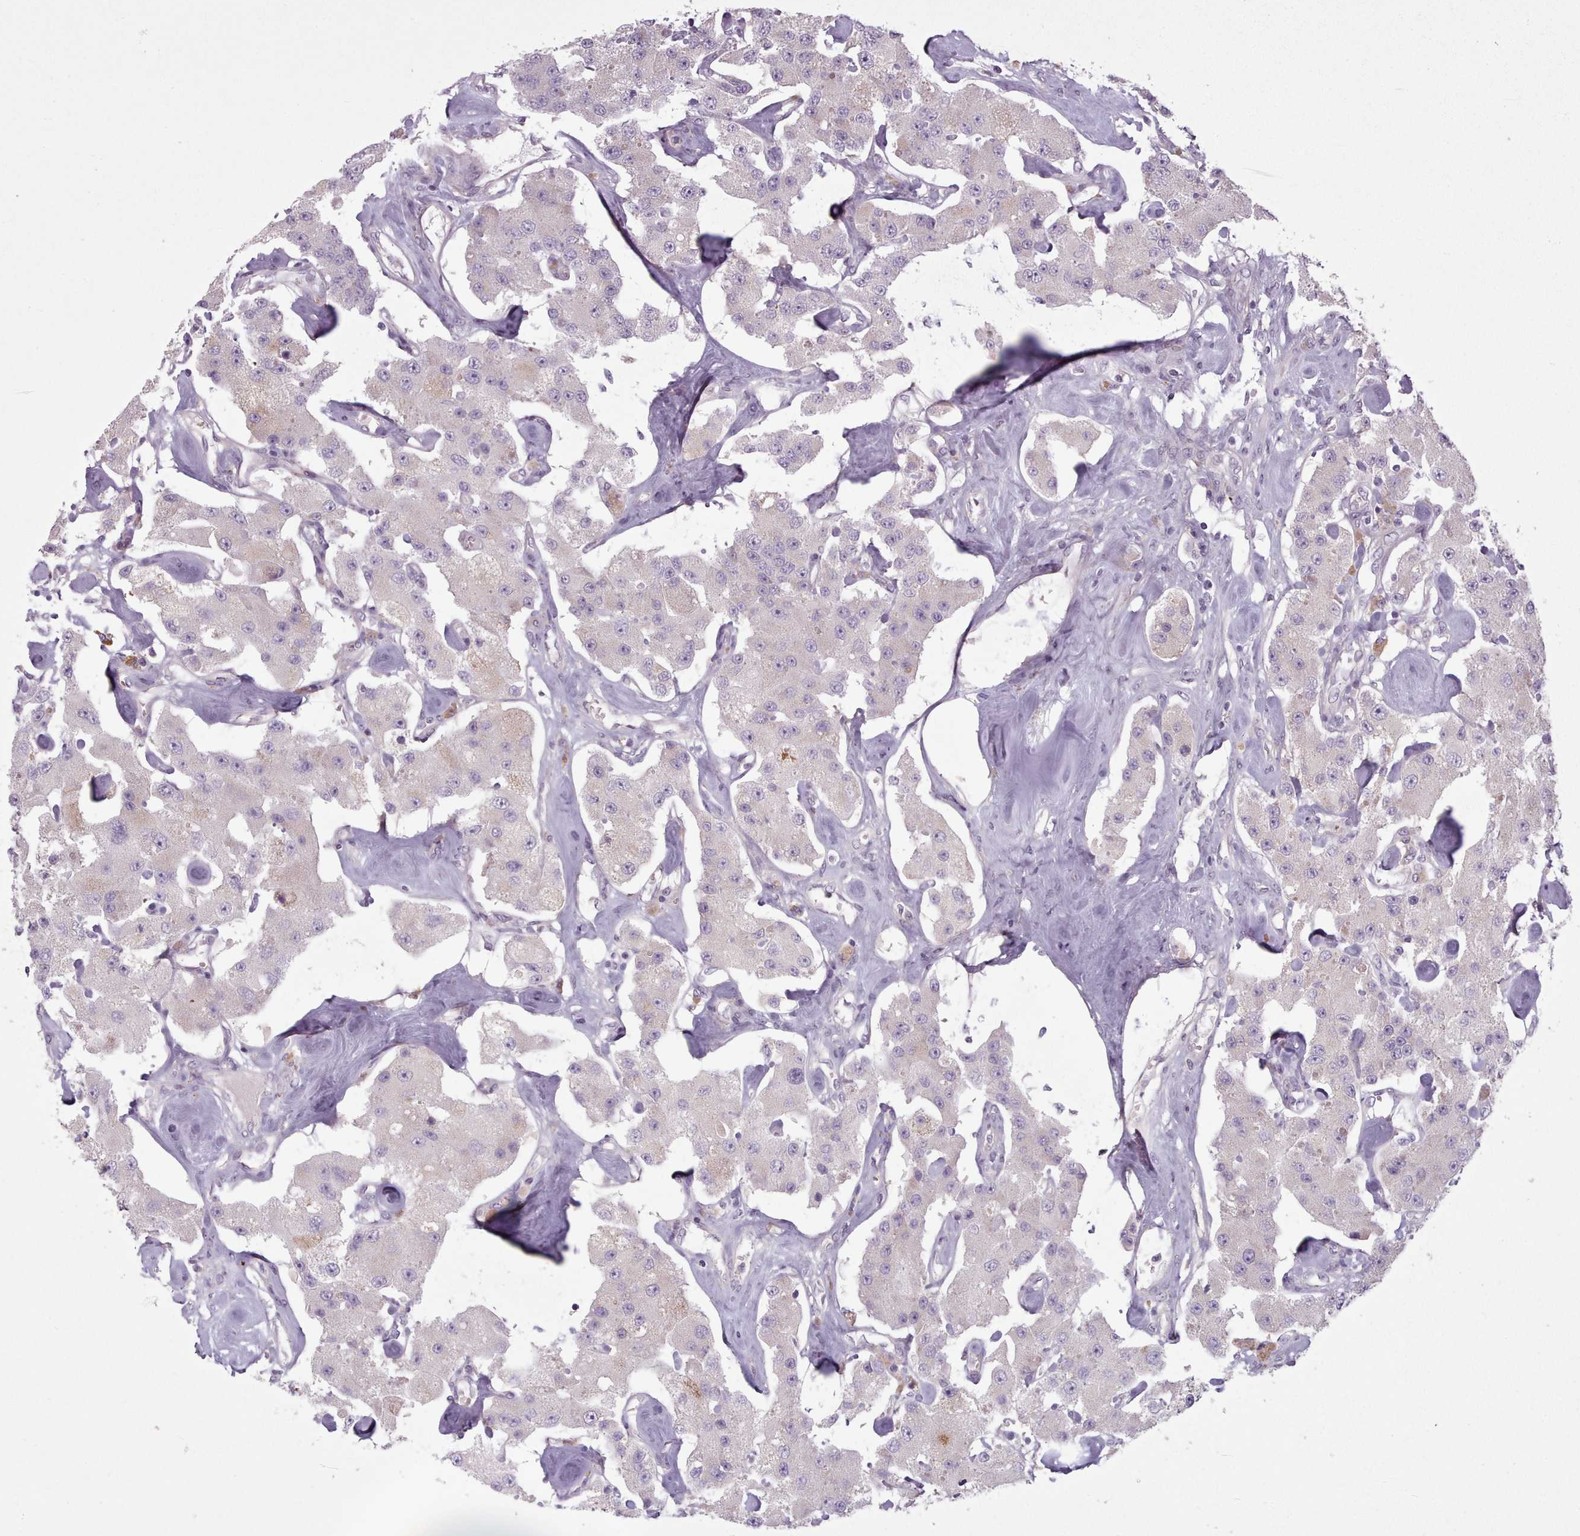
{"staining": {"intensity": "negative", "quantity": "none", "location": "none"}, "tissue": "carcinoid", "cell_type": "Tumor cells", "image_type": "cancer", "snomed": [{"axis": "morphology", "description": "Carcinoid, malignant, NOS"}, {"axis": "topography", "description": "Pancreas"}], "caption": "DAB (3,3'-diaminobenzidine) immunohistochemical staining of malignant carcinoid displays no significant positivity in tumor cells.", "gene": "LAPTM5", "patient": {"sex": "male", "age": 41}}